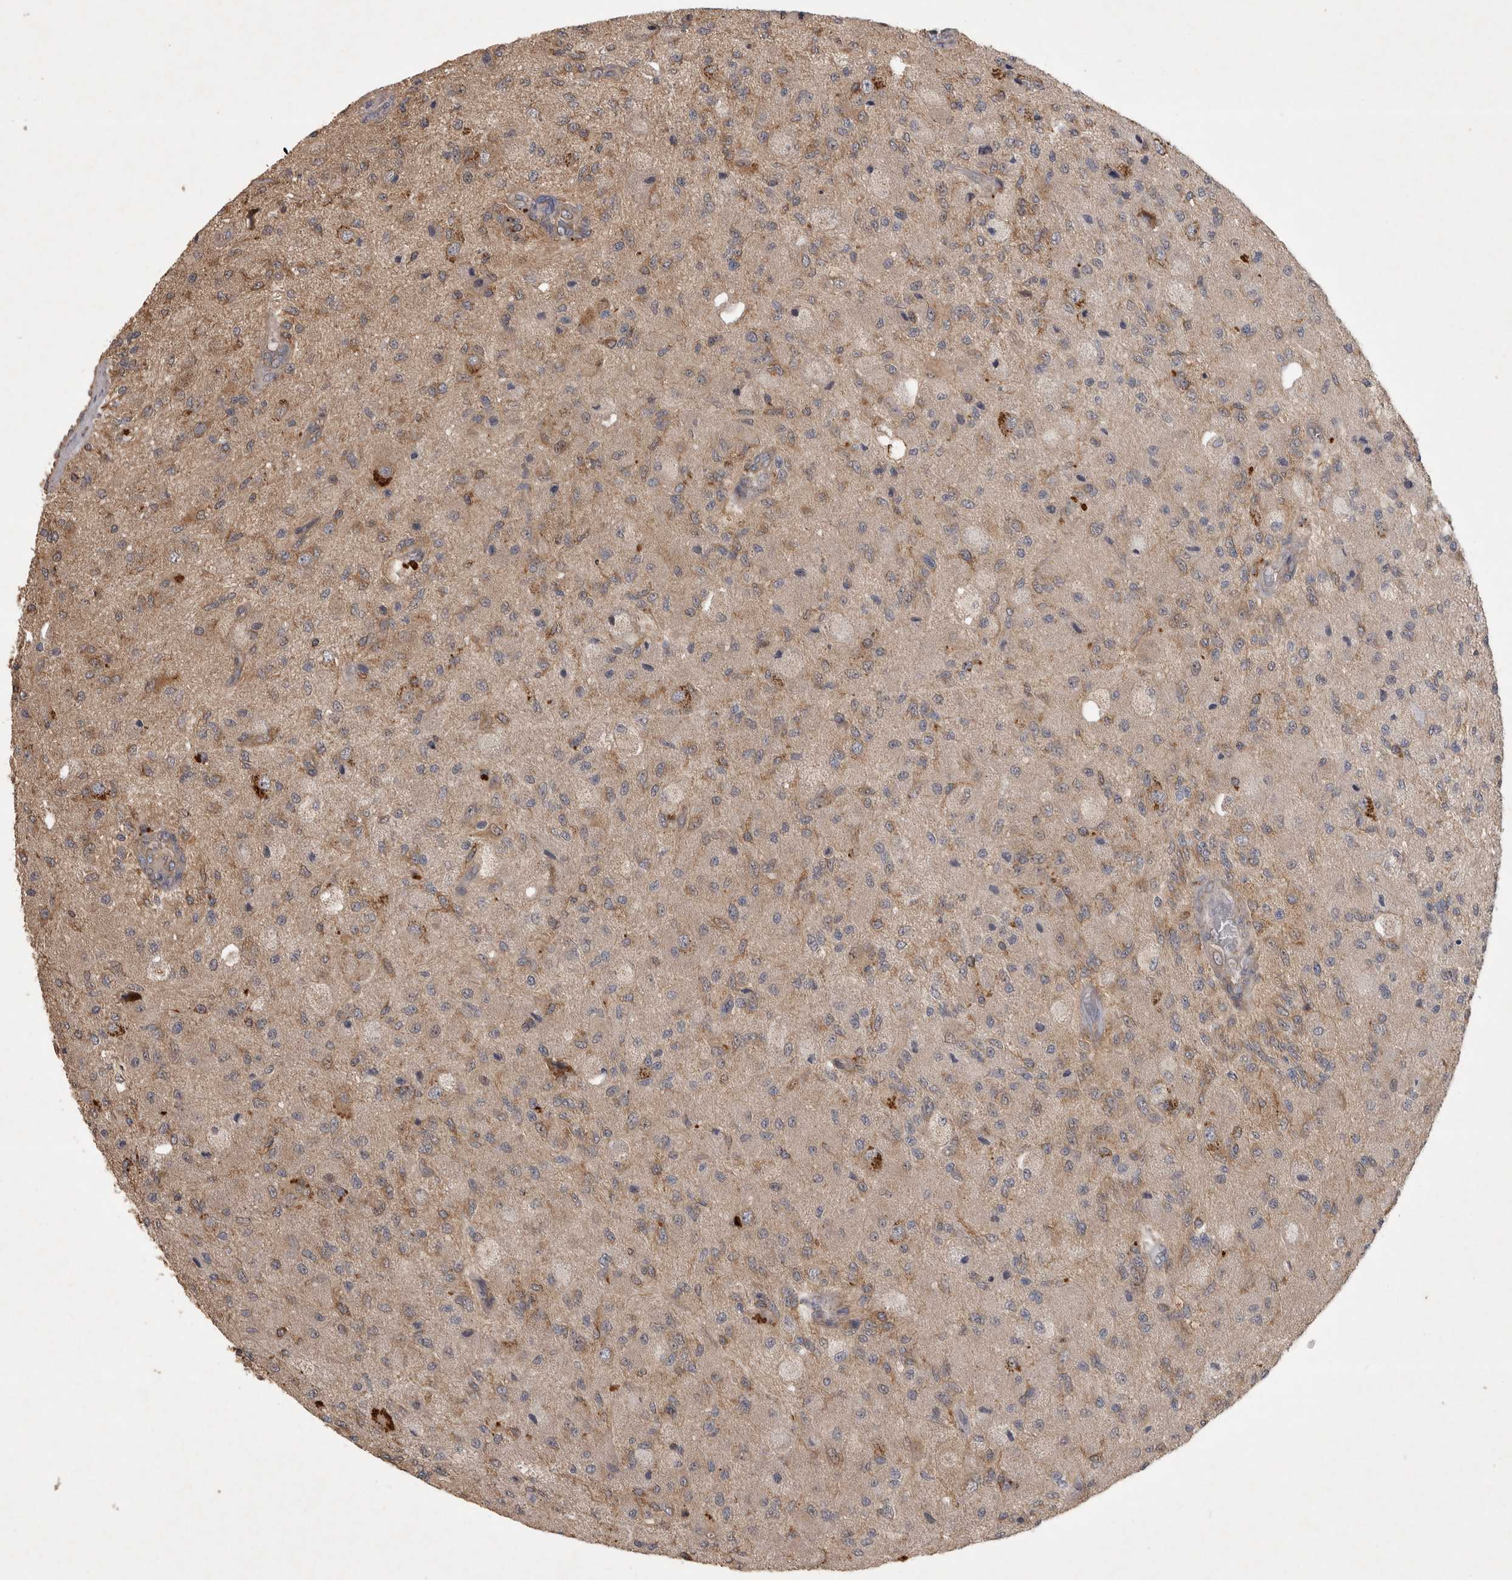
{"staining": {"intensity": "moderate", "quantity": "<25%", "location": "cytoplasmic/membranous"}, "tissue": "glioma", "cell_type": "Tumor cells", "image_type": "cancer", "snomed": [{"axis": "morphology", "description": "Normal tissue, NOS"}, {"axis": "morphology", "description": "Glioma, malignant, High grade"}, {"axis": "topography", "description": "Cerebral cortex"}], "caption": "This is an image of immunohistochemistry (IHC) staining of glioma, which shows moderate expression in the cytoplasmic/membranous of tumor cells.", "gene": "TRMT61B", "patient": {"sex": "male", "age": 77}}